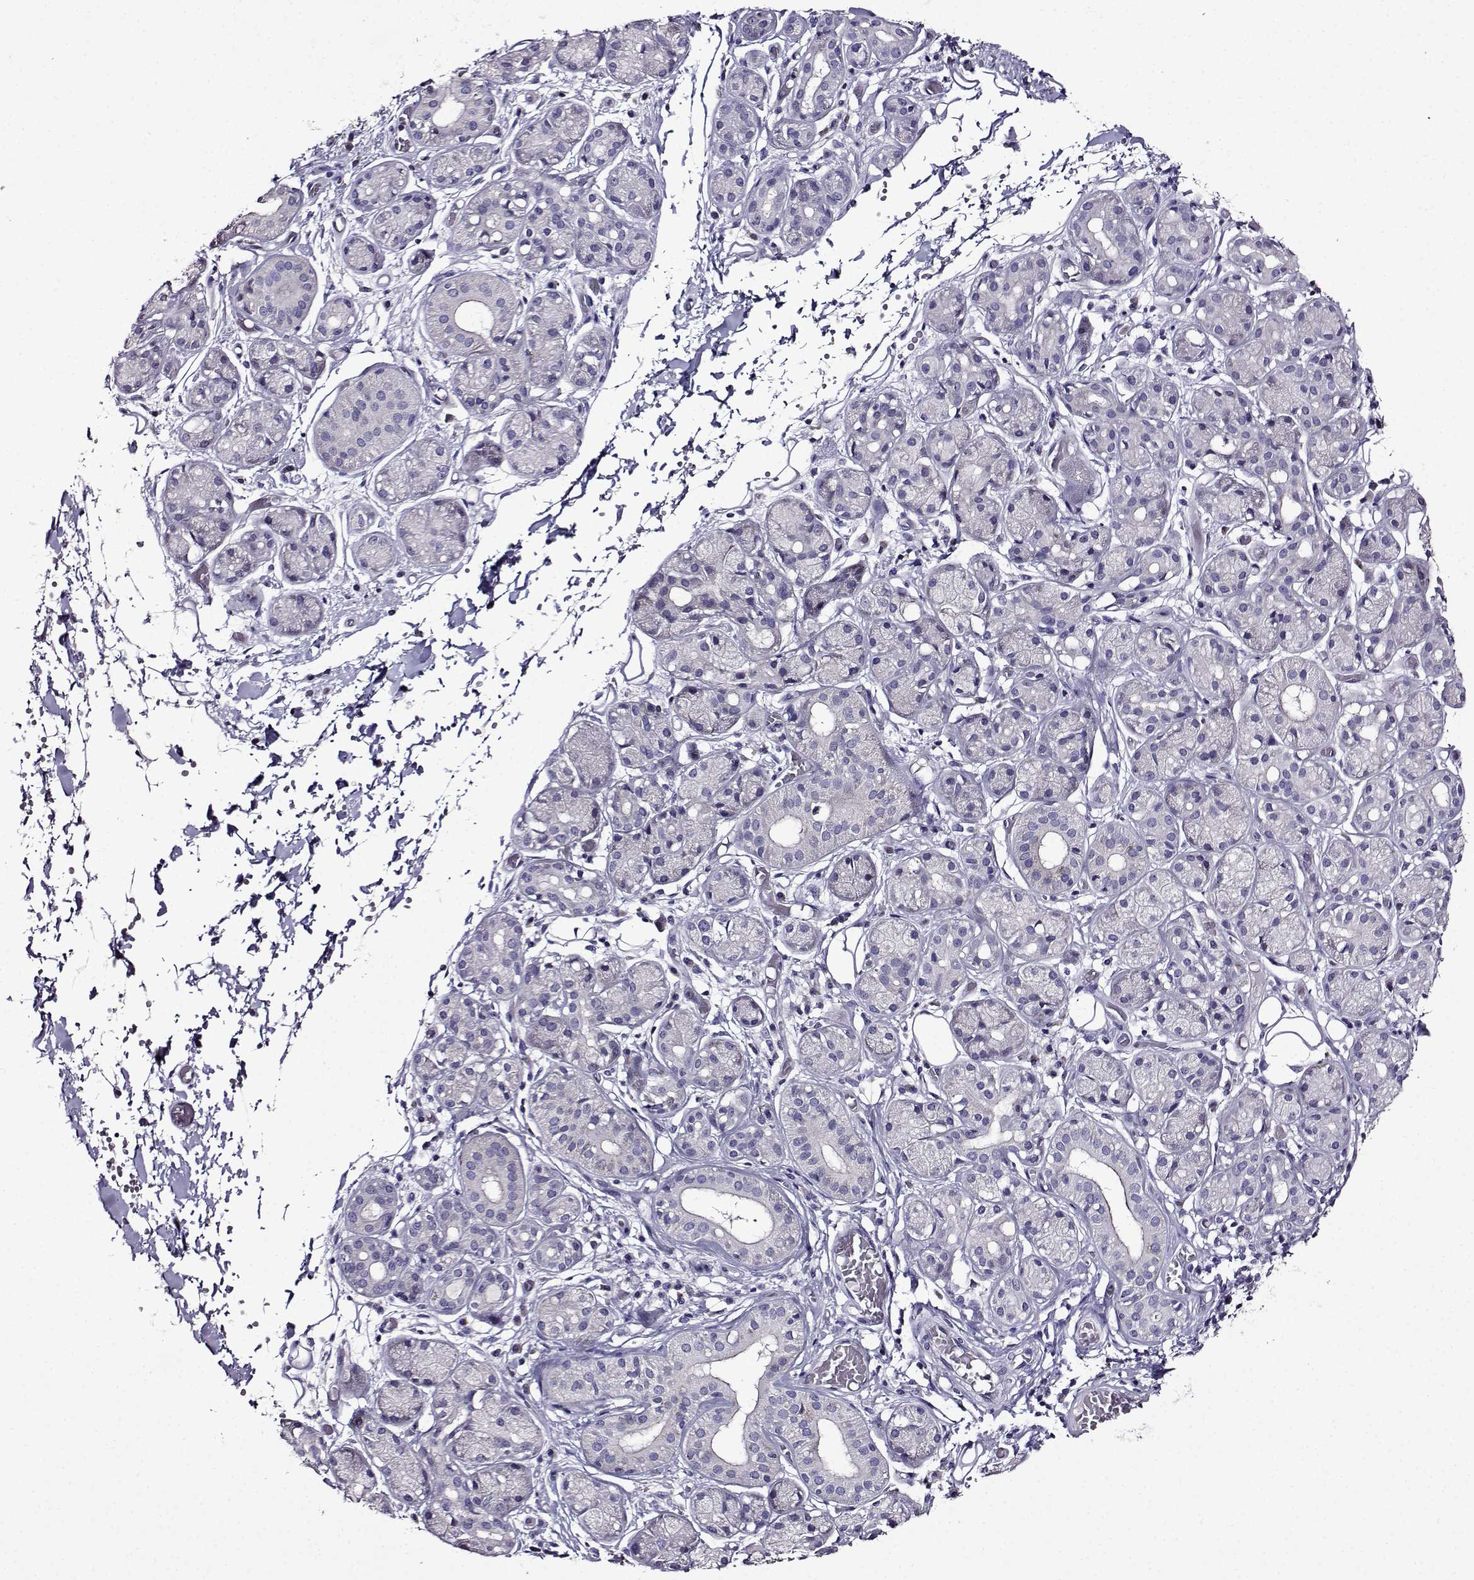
{"staining": {"intensity": "negative", "quantity": "none", "location": "none"}, "tissue": "salivary gland", "cell_type": "Glandular cells", "image_type": "normal", "snomed": [{"axis": "morphology", "description": "Normal tissue, NOS"}, {"axis": "topography", "description": "Salivary gland"}, {"axis": "topography", "description": "Peripheral nerve tissue"}], "caption": "This is a micrograph of immunohistochemistry staining of benign salivary gland, which shows no positivity in glandular cells.", "gene": "TMEM266", "patient": {"sex": "male", "age": 71}}